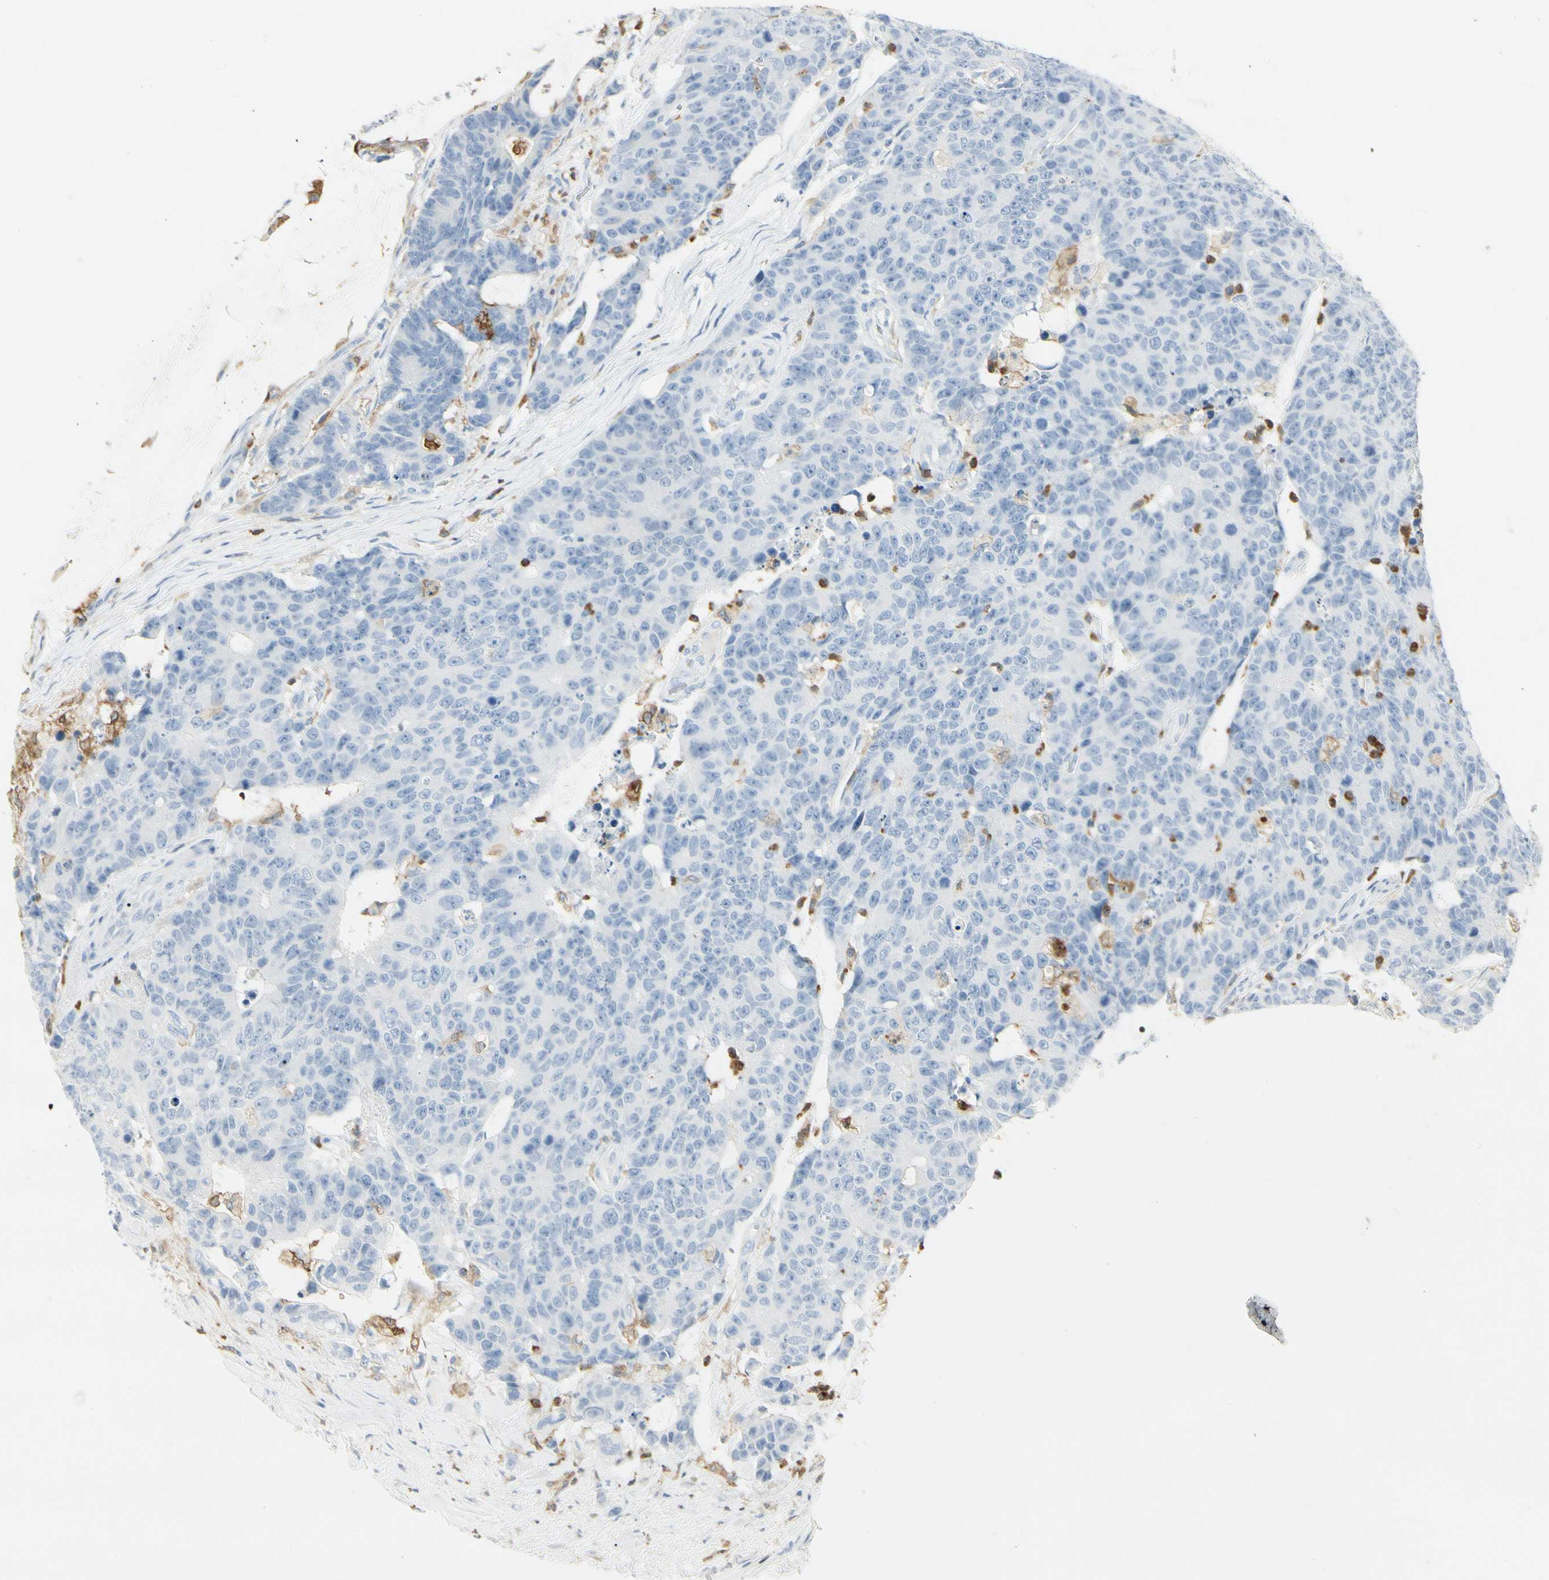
{"staining": {"intensity": "negative", "quantity": "none", "location": "none"}, "tissue": "colorectal cancer", "cell_type": "Tumor cells", "image_type": "cancer", "snomed": [{"axis": "morphology", "description": "Adenocarcinoma, NOS"}, {"axis": "topography", "description": "Colon"}], "caption": "IHC of adenocarcinoma (colorectal) exhibits no staining in tumor cells. Brightfield microscopy of immunohistochemistry (IHC) stained with DAB (brown) and hematoxylin (blue), captured at high magnification.", "gene": "ITGB2", "patient": {"sex": "female", "age": 86}}